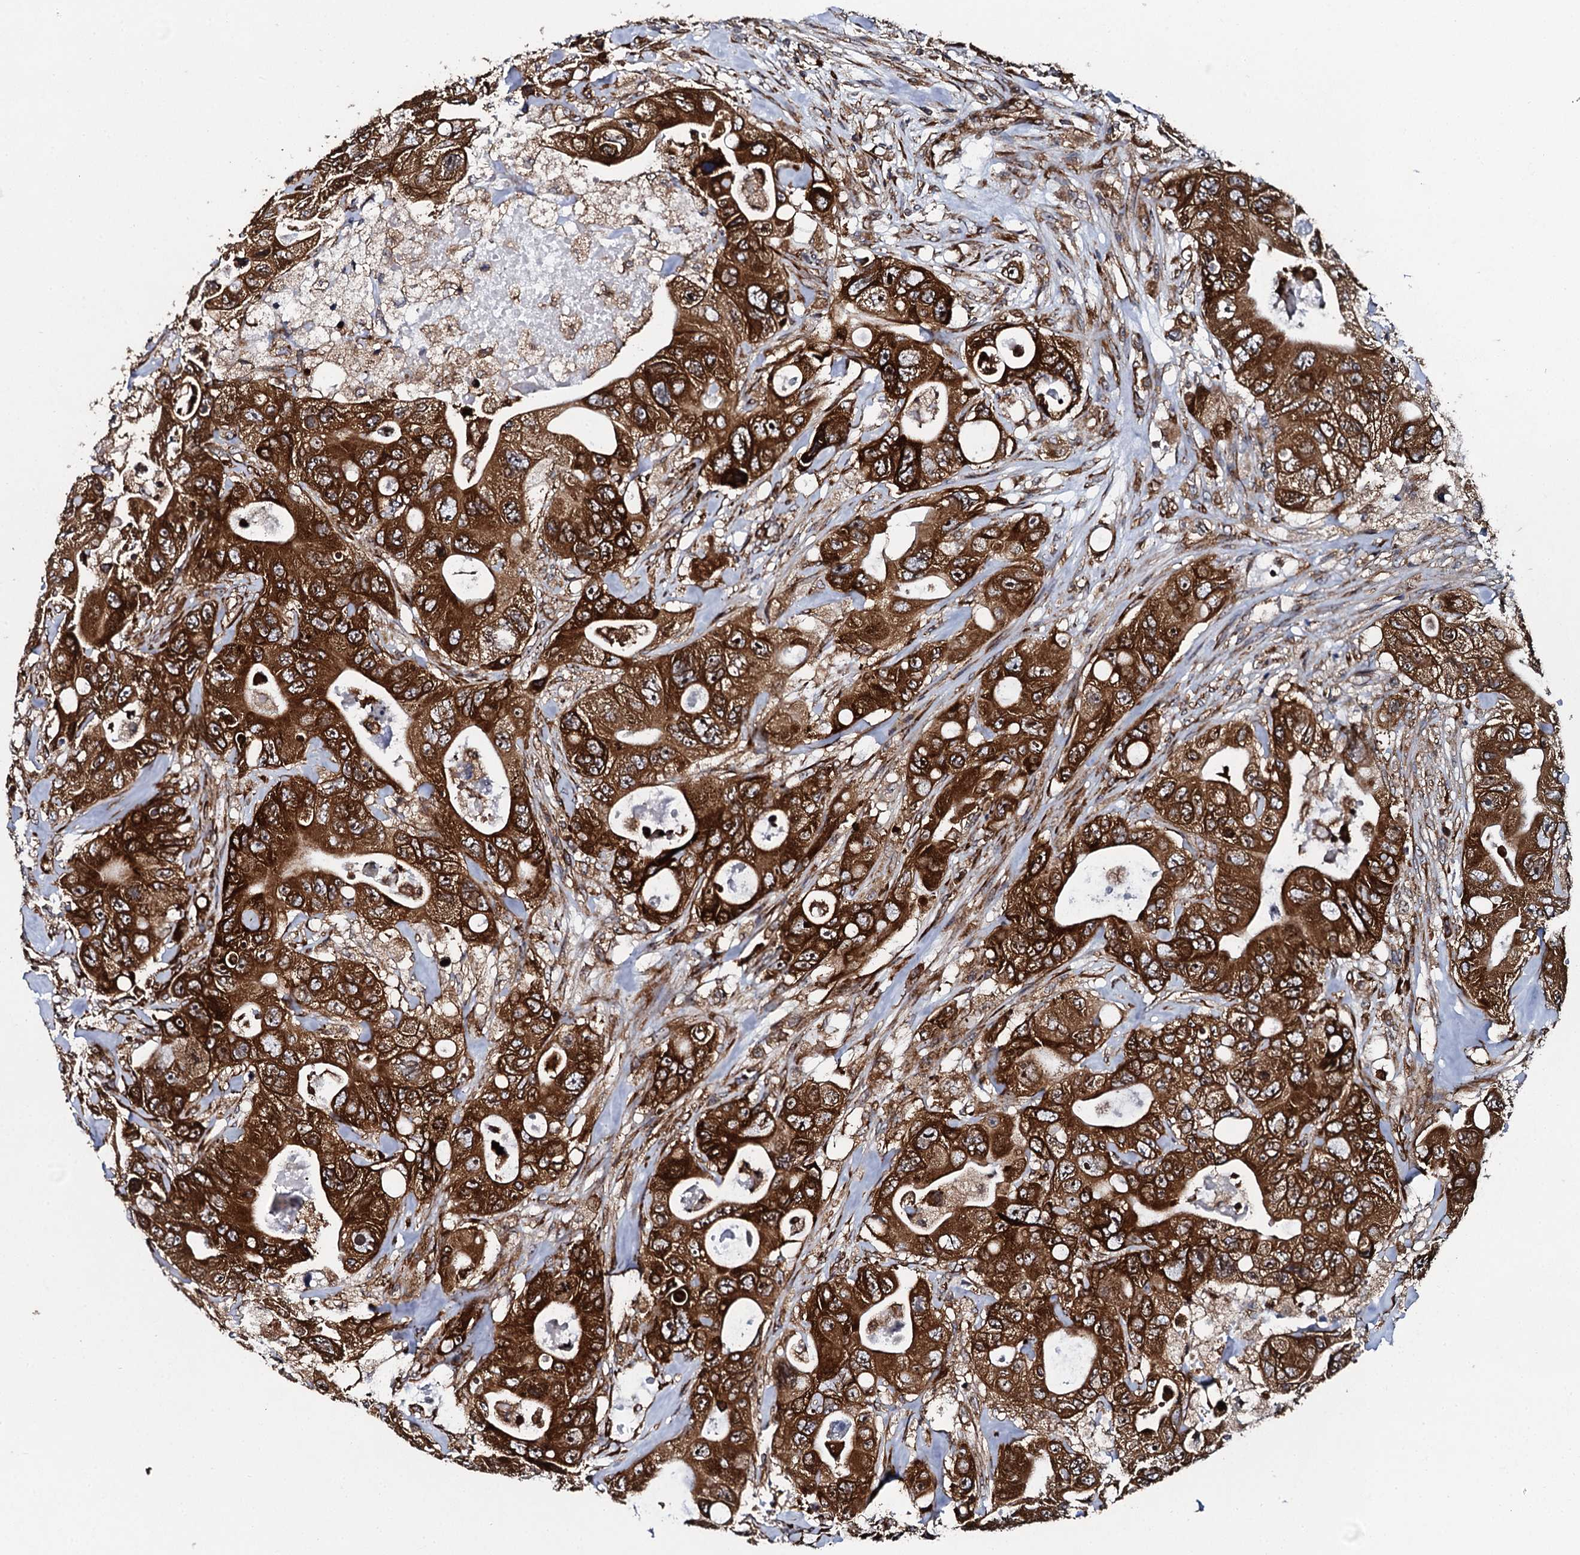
{"staining": {"intensity": "strong", "quantity": ">75%", "location": "cytoplasmic/membranous,nuclear"}, "tissue": "colorectal cancer", "cell_type": "Tumor cells", "image_type": "cancer", "snomed": [{"axis": "morphology", "description": "Adenocarcinoma, NOS"}, {"axis": "topography", "description": "Colon"}], "caption": "The immunohistochemical stain highlights strong cytoplasmic/membranous and nuclear positivity in tumor cells of colorectal adenocarcinoma tissue.", "gene": "SPTY2D1", "patient": {"sex": "female", "age": 46}}